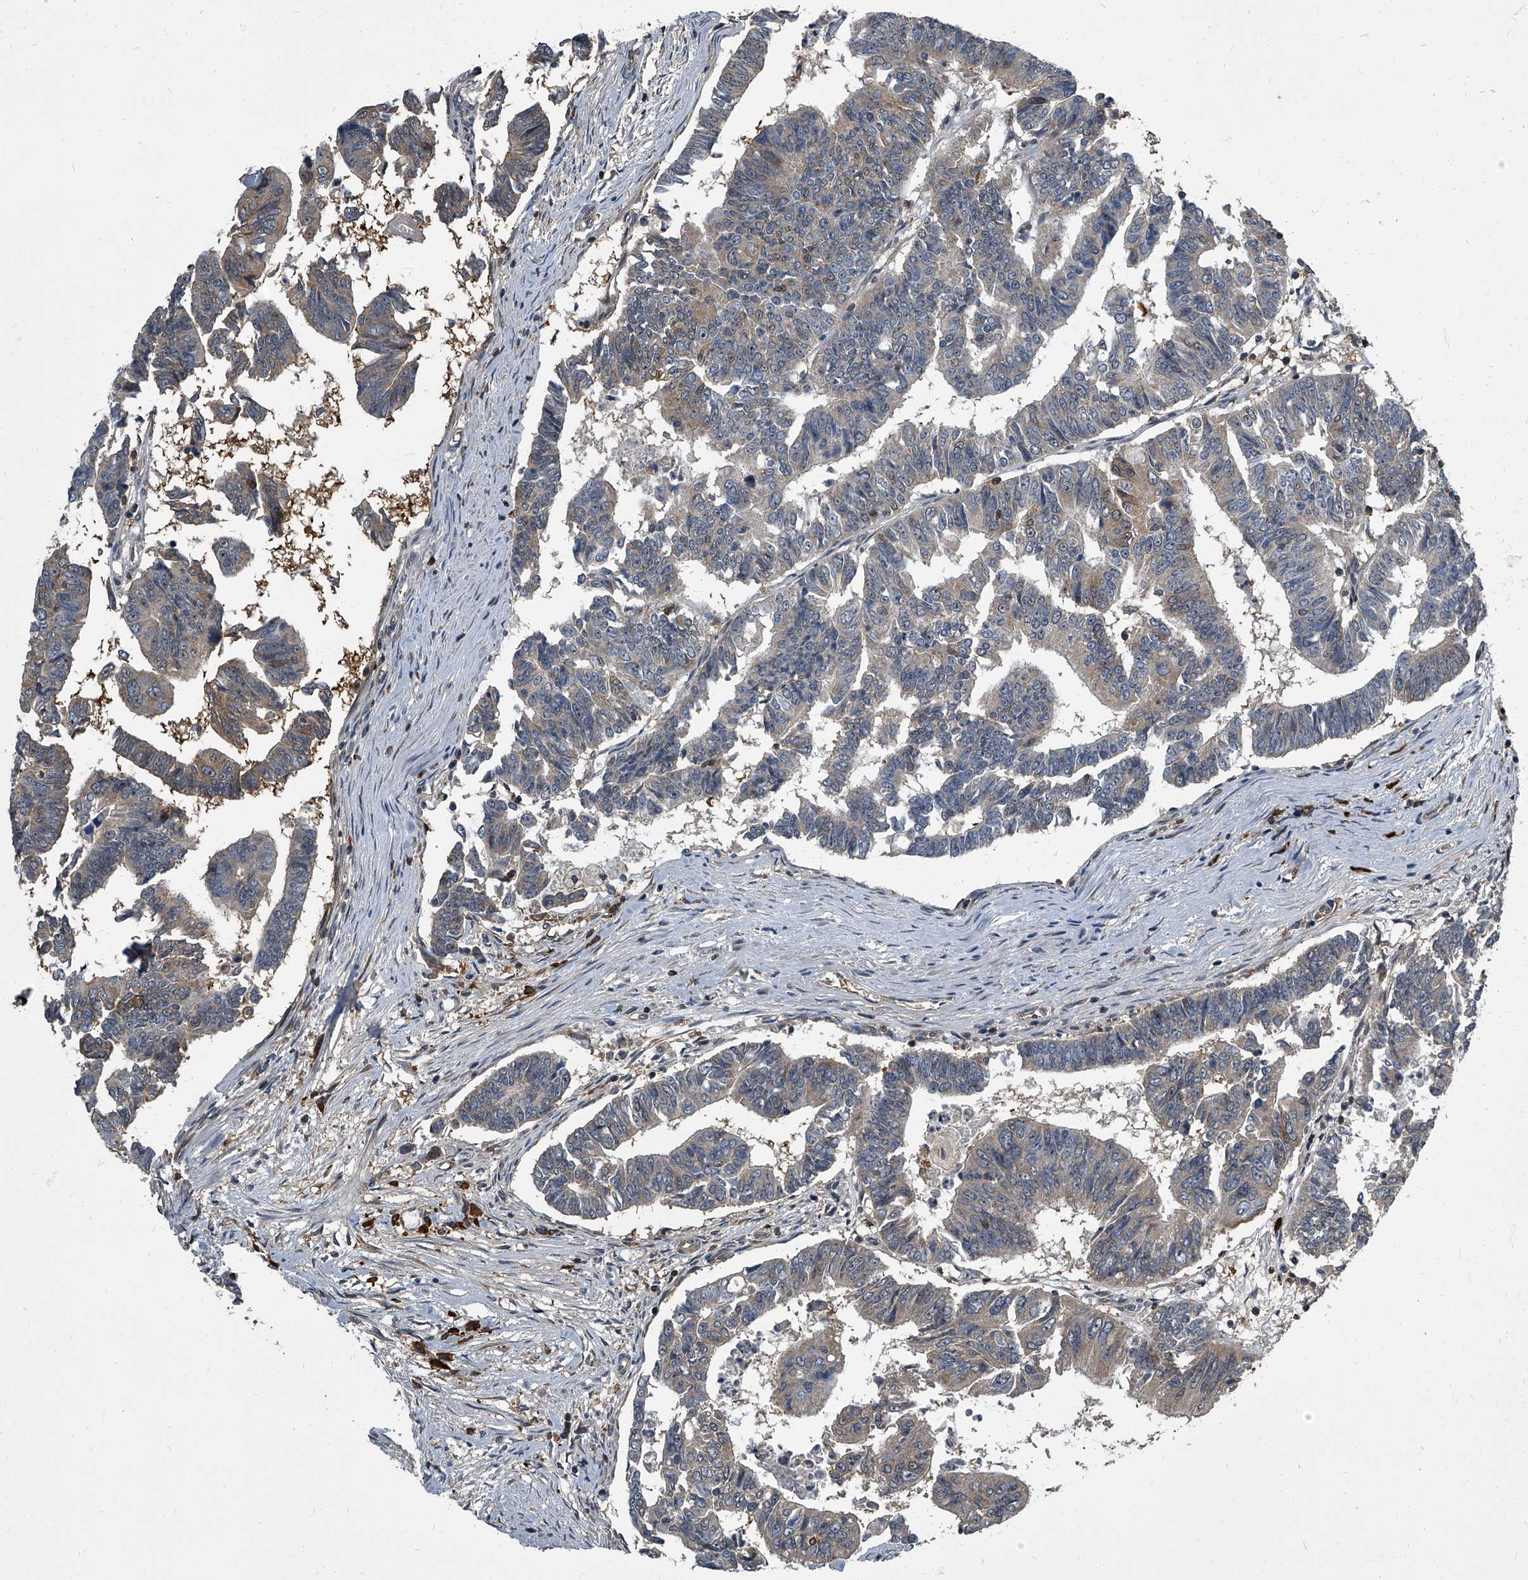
{"staining": {"intensity": "weak", "quantity": "<25%", "location": "cytoplasmic/membranous"}, "tissue": "colorectal cancer", "cell_type": "Tumor cells", "image_type": "cancer", "snomed": [{"axis": "morphology", "description": "Adenocarcinoma, NOS"}, {"axis": "topography", "description": "Rectum"}], "caption": "There is no significant staining in tumor cells of colorectal adenocarcinoma.", "gene": "CDV3", "patient": {"sex": "female", "age": 65}}